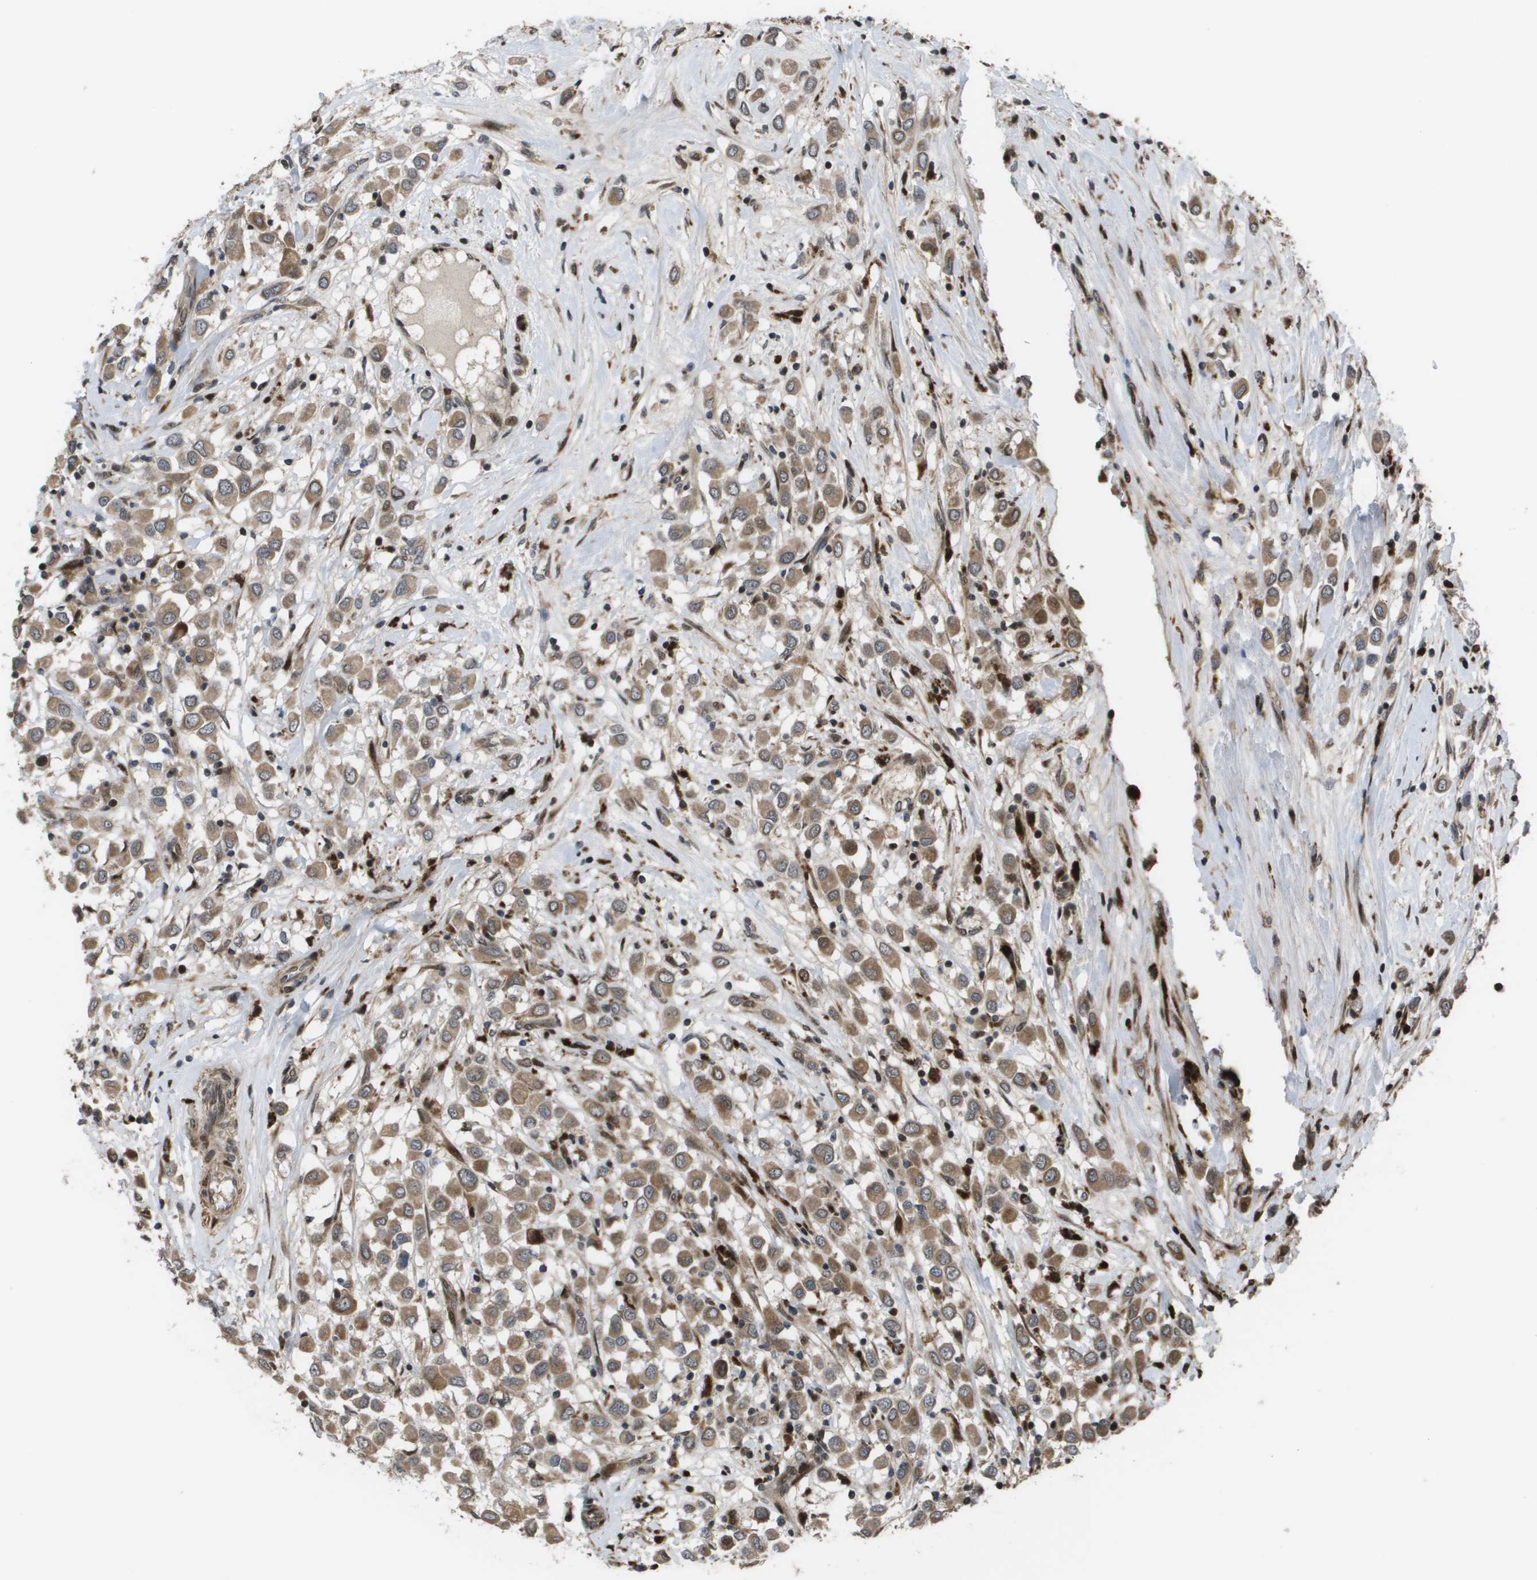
{"staining": {"intensity": "moderate", "quantity": ">75%", "location": "cytoplasmic/membranous"}, "tissue": "breast cancer", "cell_type": "Tumor cells", "image_type": "cancer", "snomed": [{"axis": "morphology", "description": "Duct carcinoma"}, {"axis": "topography", "description": "Breast"}], "caption": "Immunohistochemistry (IHC) photomicrograph of breast infiltrating ductal carcinoma stained for a protein (brown), which reveals medium levels of moderate cytoplasmic/membranous positivity in approximately >75% of tumor cells.", "gene": "AXIN2", "patient": {"sex": "female", "age": 61}}